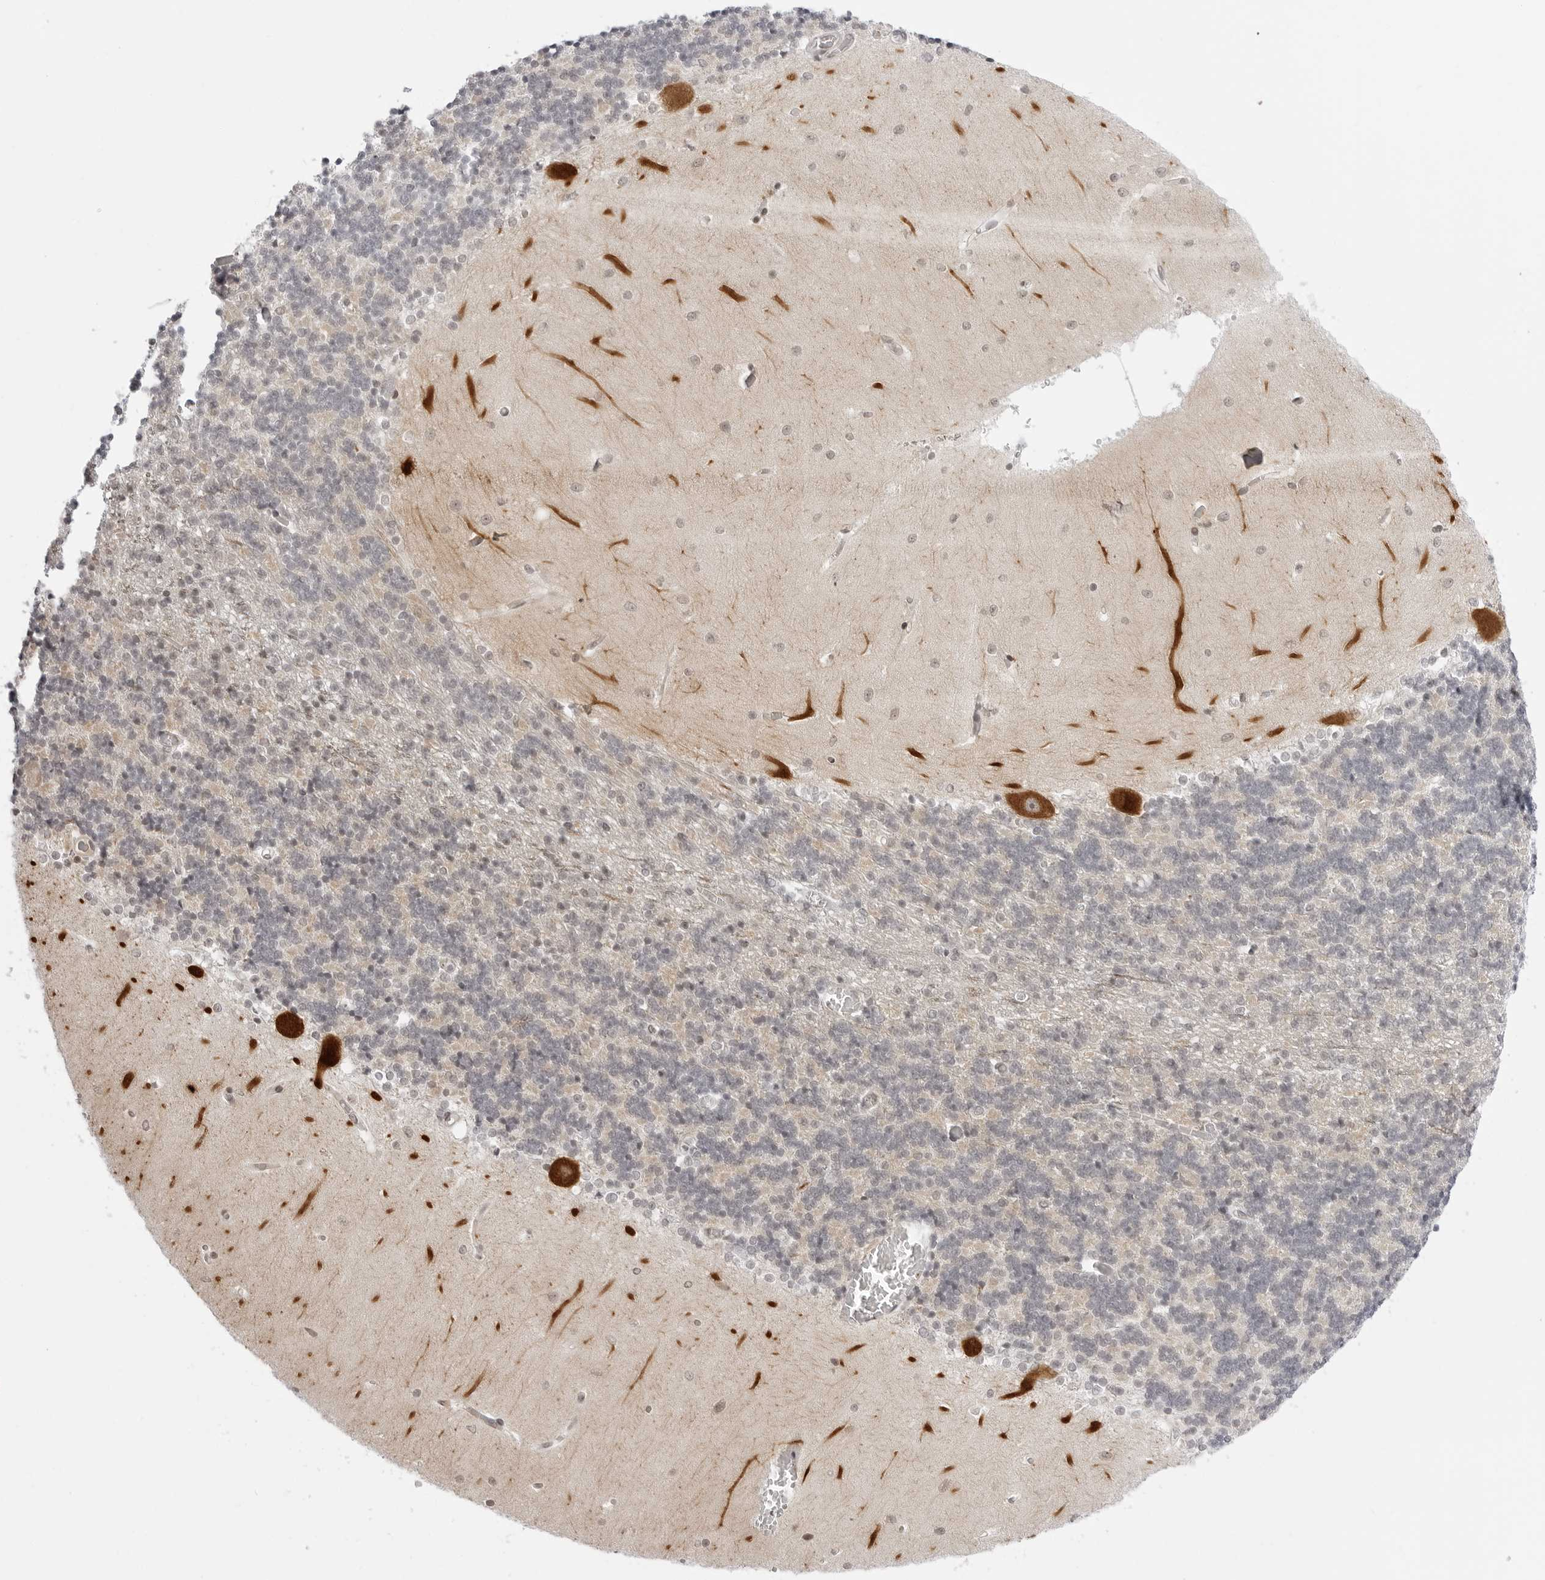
{"staining": {"intensity": "negative", "quantity": "none", "location": "none"}, "tissue": "cerebellum", "cell_type": "Cells in granular layer", "image_type": "normal", "snomed": [{"axis": "morphology", "description": "Normal tissue, NOS"}, {"axis": "topography", "description": "Cerebellum"}], "caption": "This is a micrograph of immunohistochemistry (IHC) staining of normal cerebellum, which shows no staining in cells in granular layer. Brightfield microscopy of IHC stained with DAB (3,3'-diaminobenzidine) (brown) and hematoxylin (blue), captured at high magnification.", "gene": "PPP2R5C", "patient": {"sex": "male", "age": 37}}